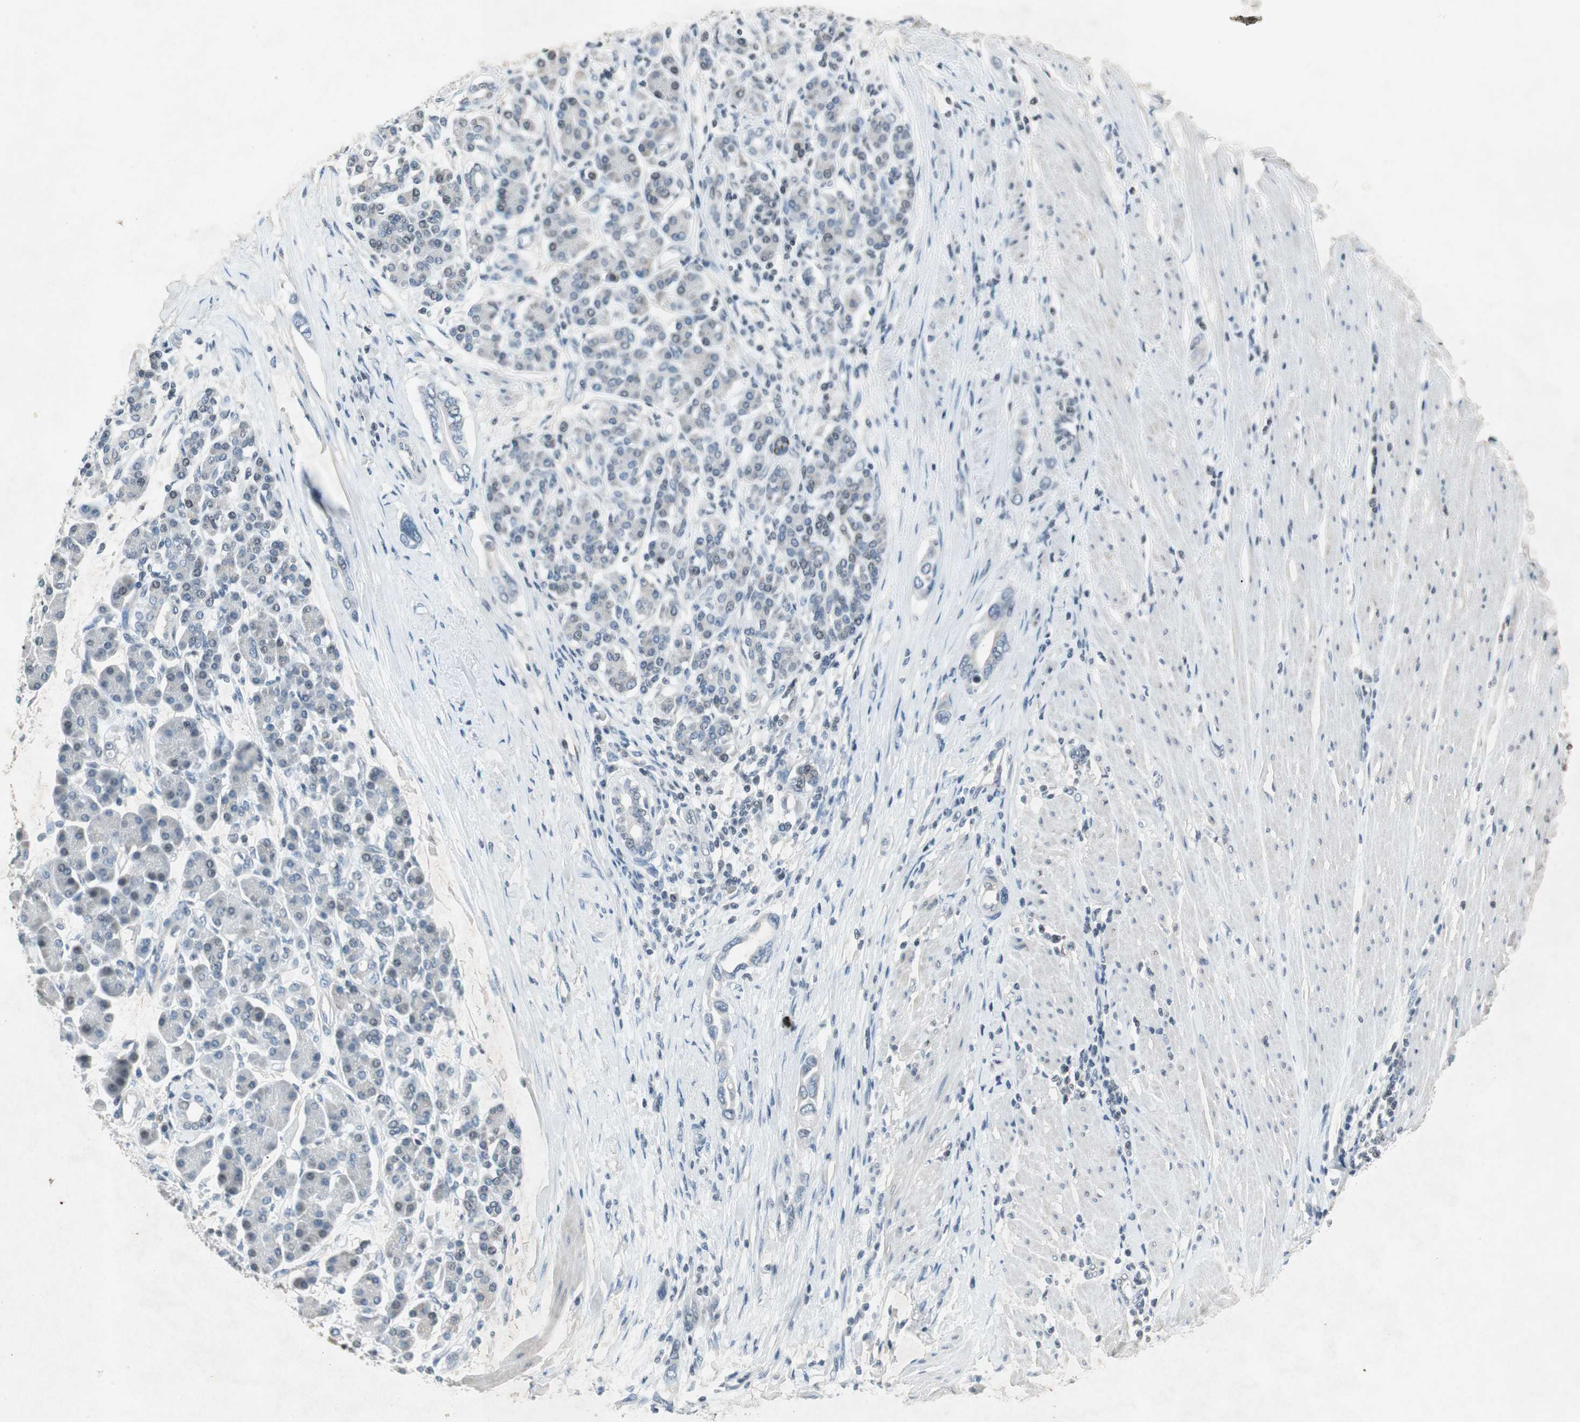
{"staining": {"intensity": "negative", "quantity": "none", "location": "none"}, "tissue": "pancreatic cancer", "cell_type": "Tumor cells", "image_type": "cancer", "snomed": [{"axis": "morphology", "description": "Adenocarcinoma, NOS"}, {"axis": "topography", "description": "Pancreas"}], "caption": "An immunohistochemistry (IHC) histopathology image of pancreatic cancer (adenocarcinoma) is shown. There is no staining in tumor cells of pancreatic cancer (adenocarcinoma).", "gene": "ARG2", "patient": {"sex": "female", "age": 57}}